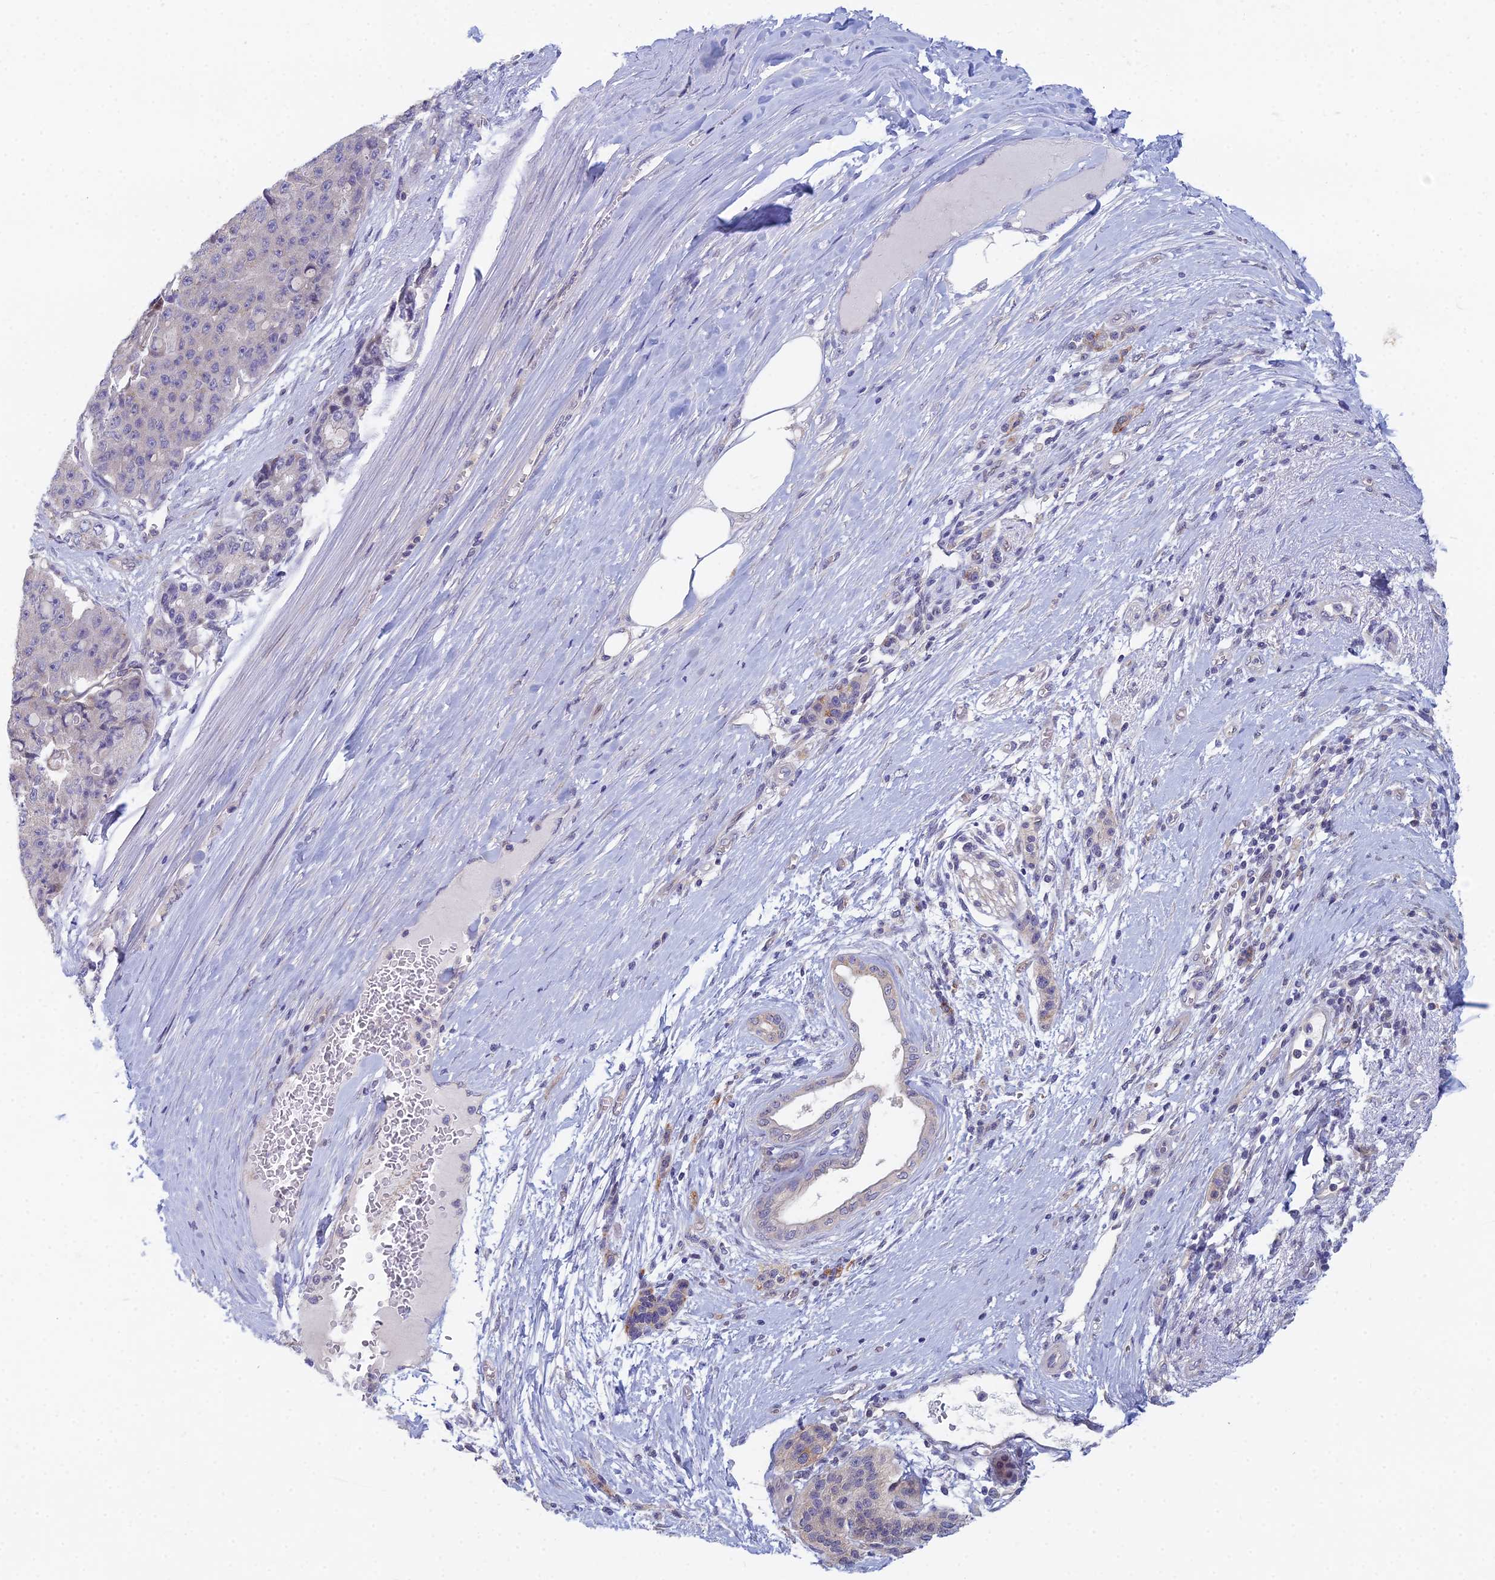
{"staining": {"intensity": "negative", "quantity": "none", "location": "none"}, "tissue": "pancreatic cancer", "cell_type": "Tumor cells", "image_type": "cancer", "snomed": [{"axis": "morphology", "description": "Adenocarcinoma, NOS"}, {"axis": "topography", "description": "Pancreas"}], "caption": "Protein analysis of pancreatic cancer exhibits no significant expression in tumor cells. (DAB IHC visualized using brightfield microscopy, high magnification).", "gene": "METTL26", "patient": {"sex": "male", "age": 50}}